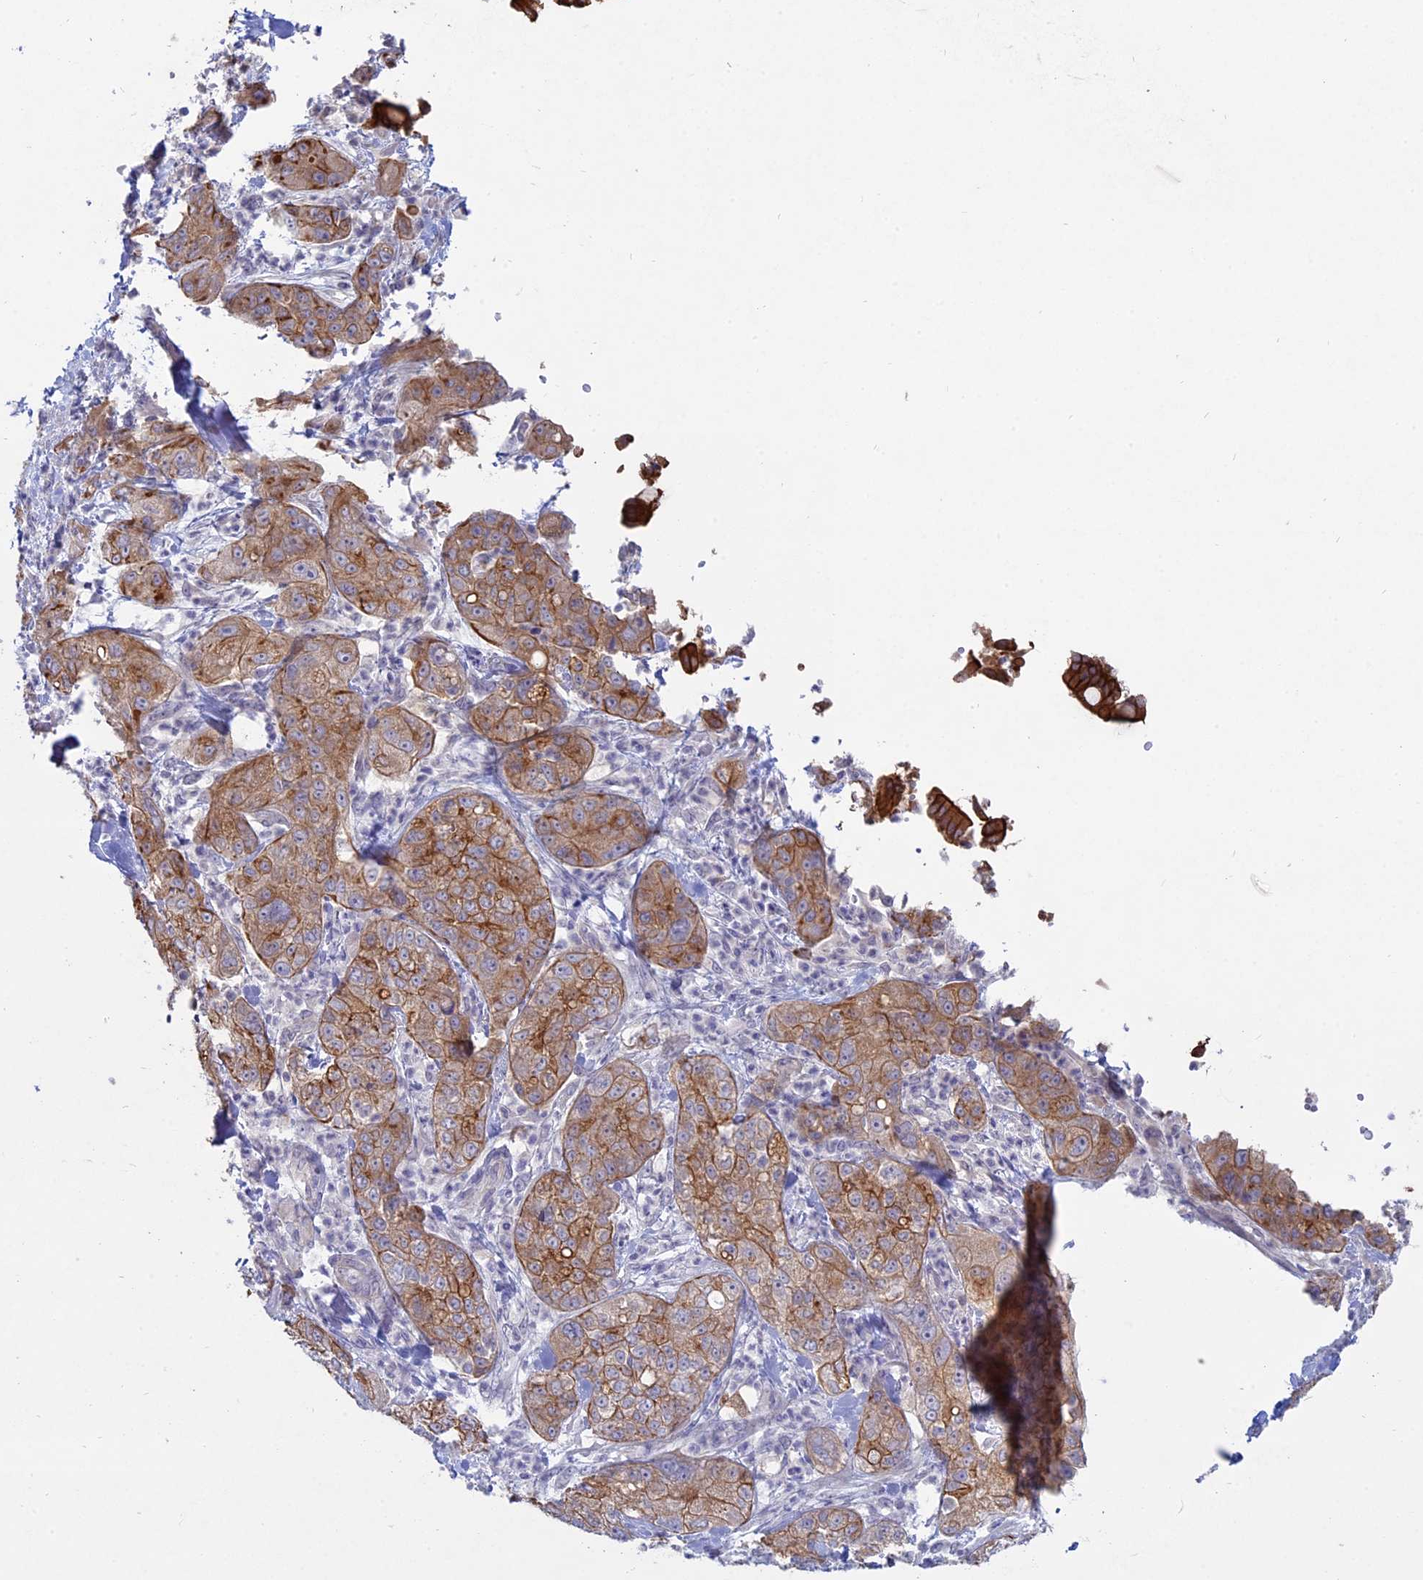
{"staining": {"intensity": "moderate", "quantity": ">75%", "location": "cytoplasmic/membranous"}, "tissue": "pancreatic cancer", "cell_type": "Tumor cells", "image_type": "cancer", "snomed": [{"axis": "morphology", "description": "Adenocarcinoma, NOS"}, {"axis": "topography", "description": "Pancreas"}], "caption": "A high-resolution photomicrograph shows immunohistochemistry staining of pancreatic adenocarcinoma, which reveals moderate cytoplasmic/membranous expression in about >75% of tumor cells.", "gene": "MYO5B", "patient": {"sex": "female", "age": 78}}